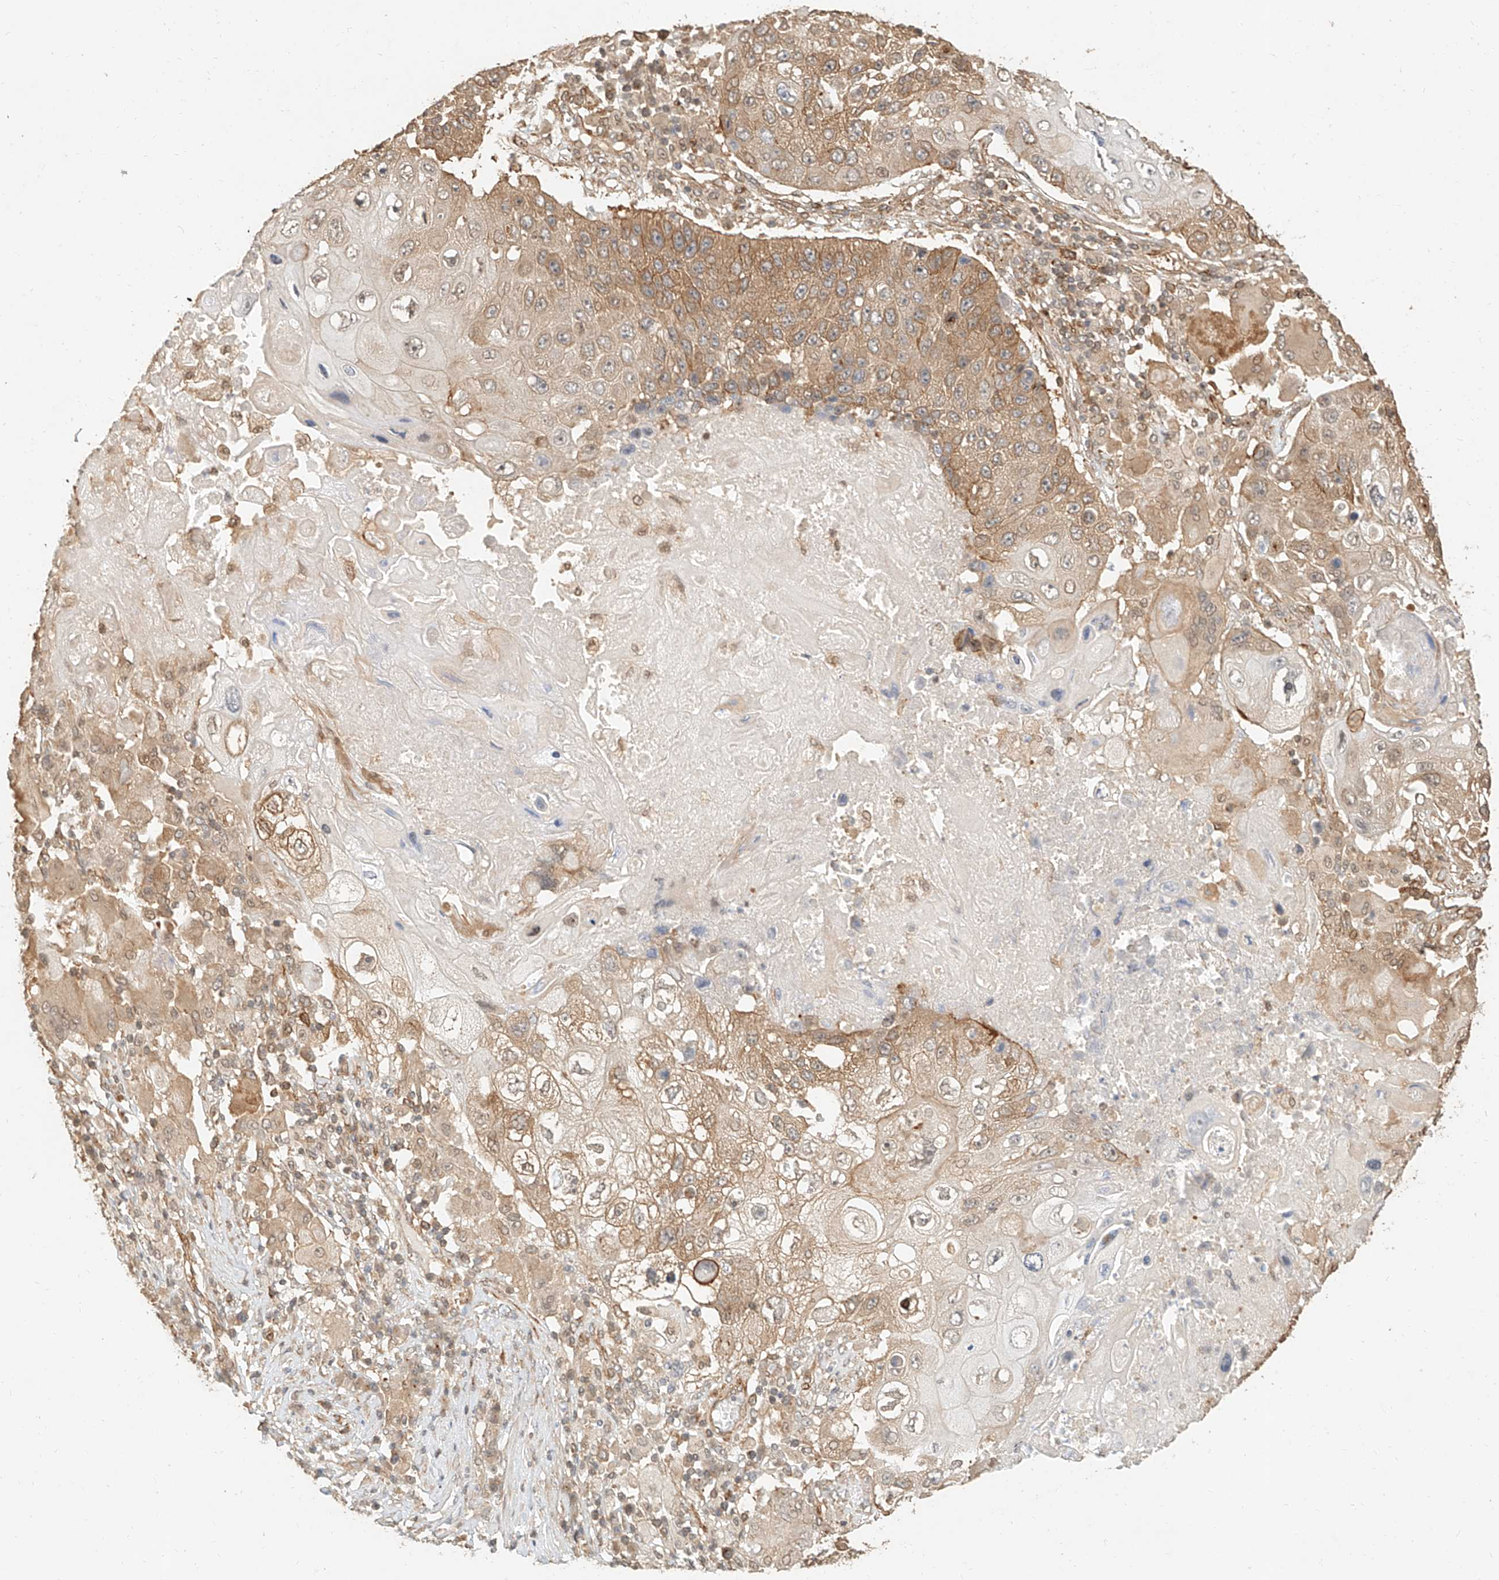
{"staining": {"intensity": "moderate", "quantity": ">75%", "location": "cytoplasmic/membranous"}, "tissue": "lung cancer", "cell_type": "Tumor cells", "image_type": "cancer", "snomed": [{"axis": "morphology", "description": "Squamous cell carcinoma, NOS"}, {"axis": "topography", "description": "Lung"}], "caption": "This micrograph exhibits lung squamous cell carcinoma stained with IHC to label a protein in brown. The cytoplasmic/membranous of tumor cells show moderate positivity for the protein. Nuclei are counter-stained blue.", "gene": "NAP1L1", "patient": {"sex": "male", "age": 61}}